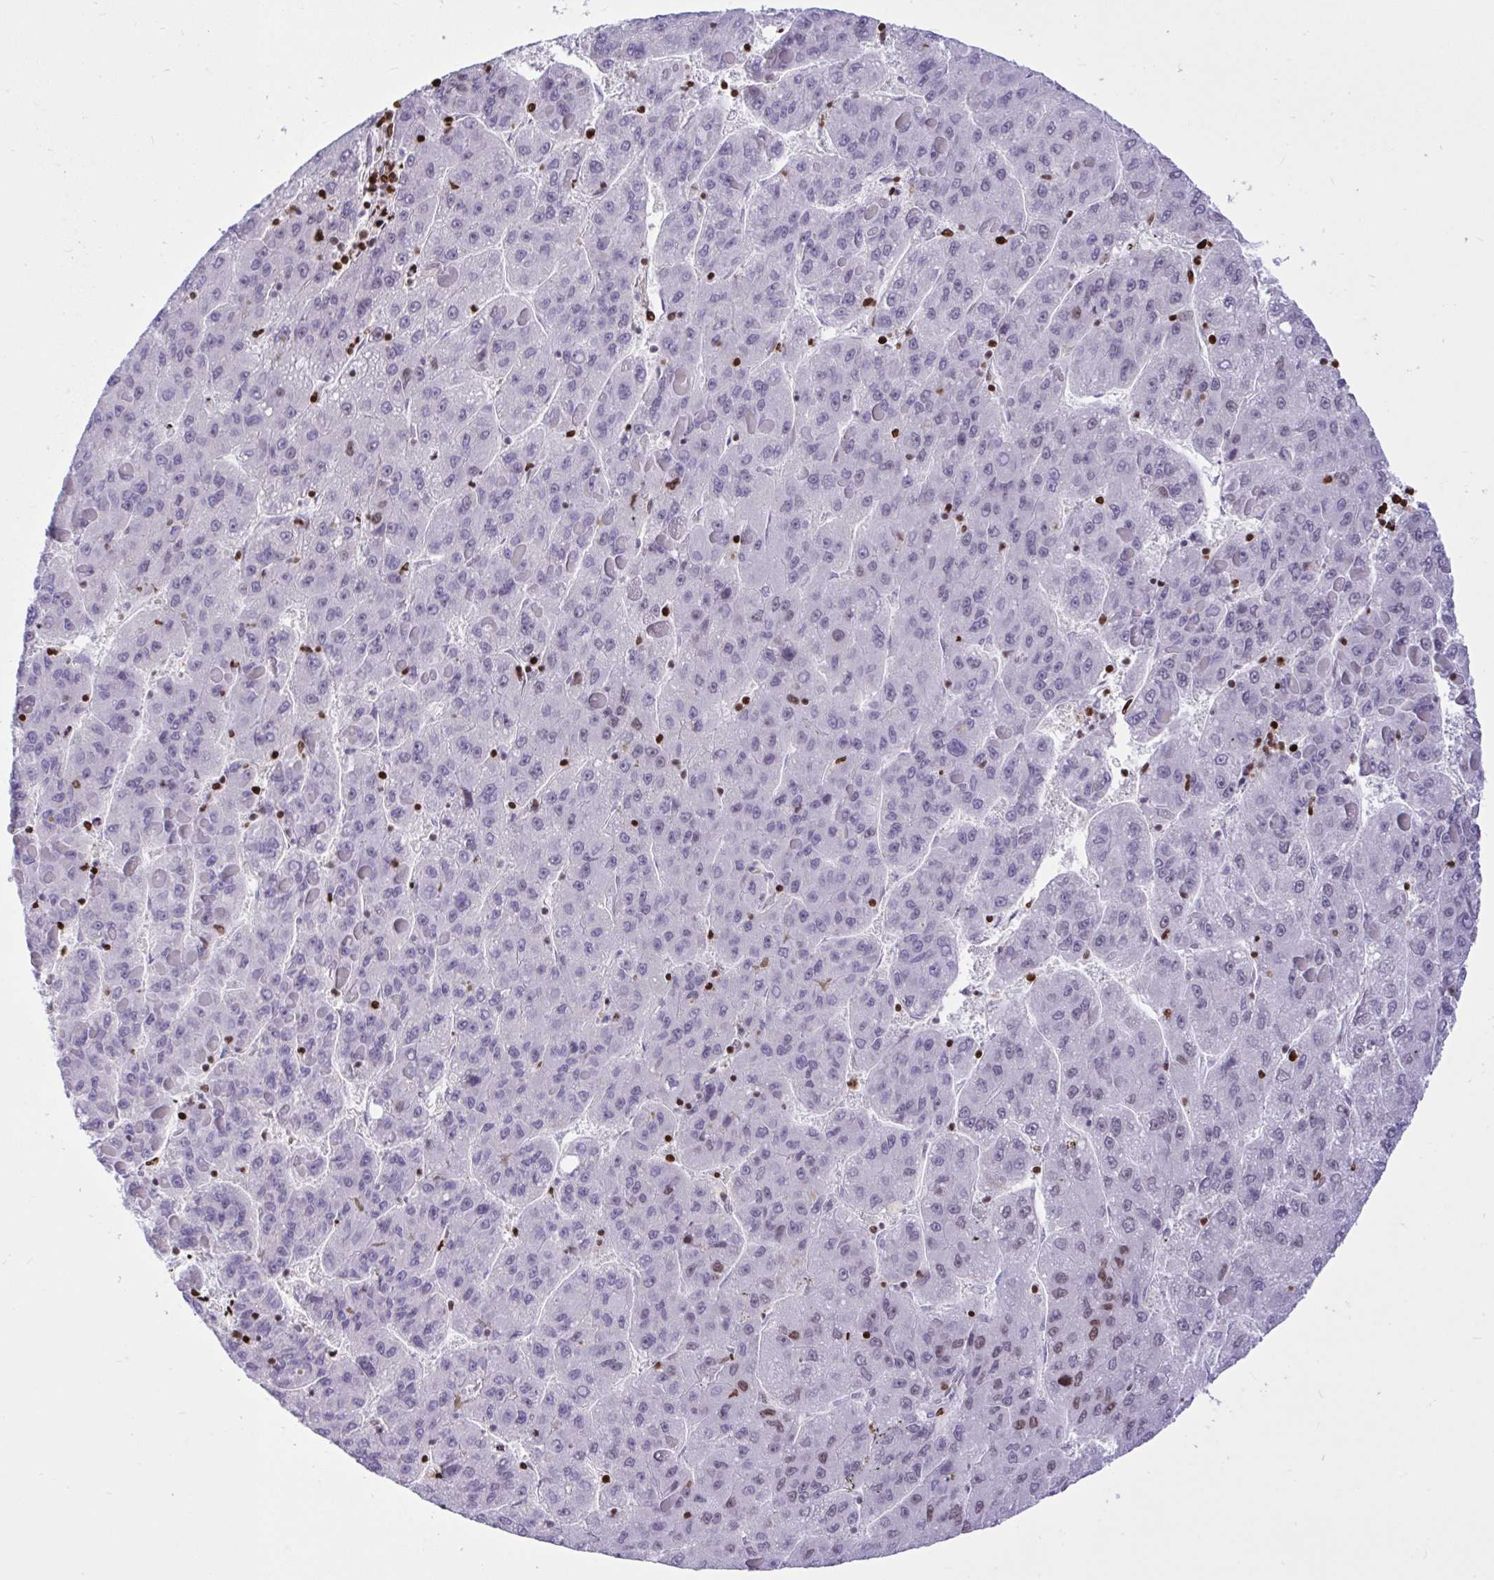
{"staining": {"intensity": "negative", "quantity": "none", "location": "none"}, "tissue": "liver cancer", "cell_type": "Tumor cells", "image_type": "cancer", "snomed": [{"axis": "morphology", "description": "Carcinoma, Hepatocellular, NOS"}, {"axis": "topography", "description": "Liver"}], "caption": "High magnification brightfield microscopy of liver cancer stained with DAB (brown) and counterstained with hematoxylin (blue): tumor cells show no significant positivity.", "gene": "HMGB2", "patient": {"sex": "female", "age": 82}}